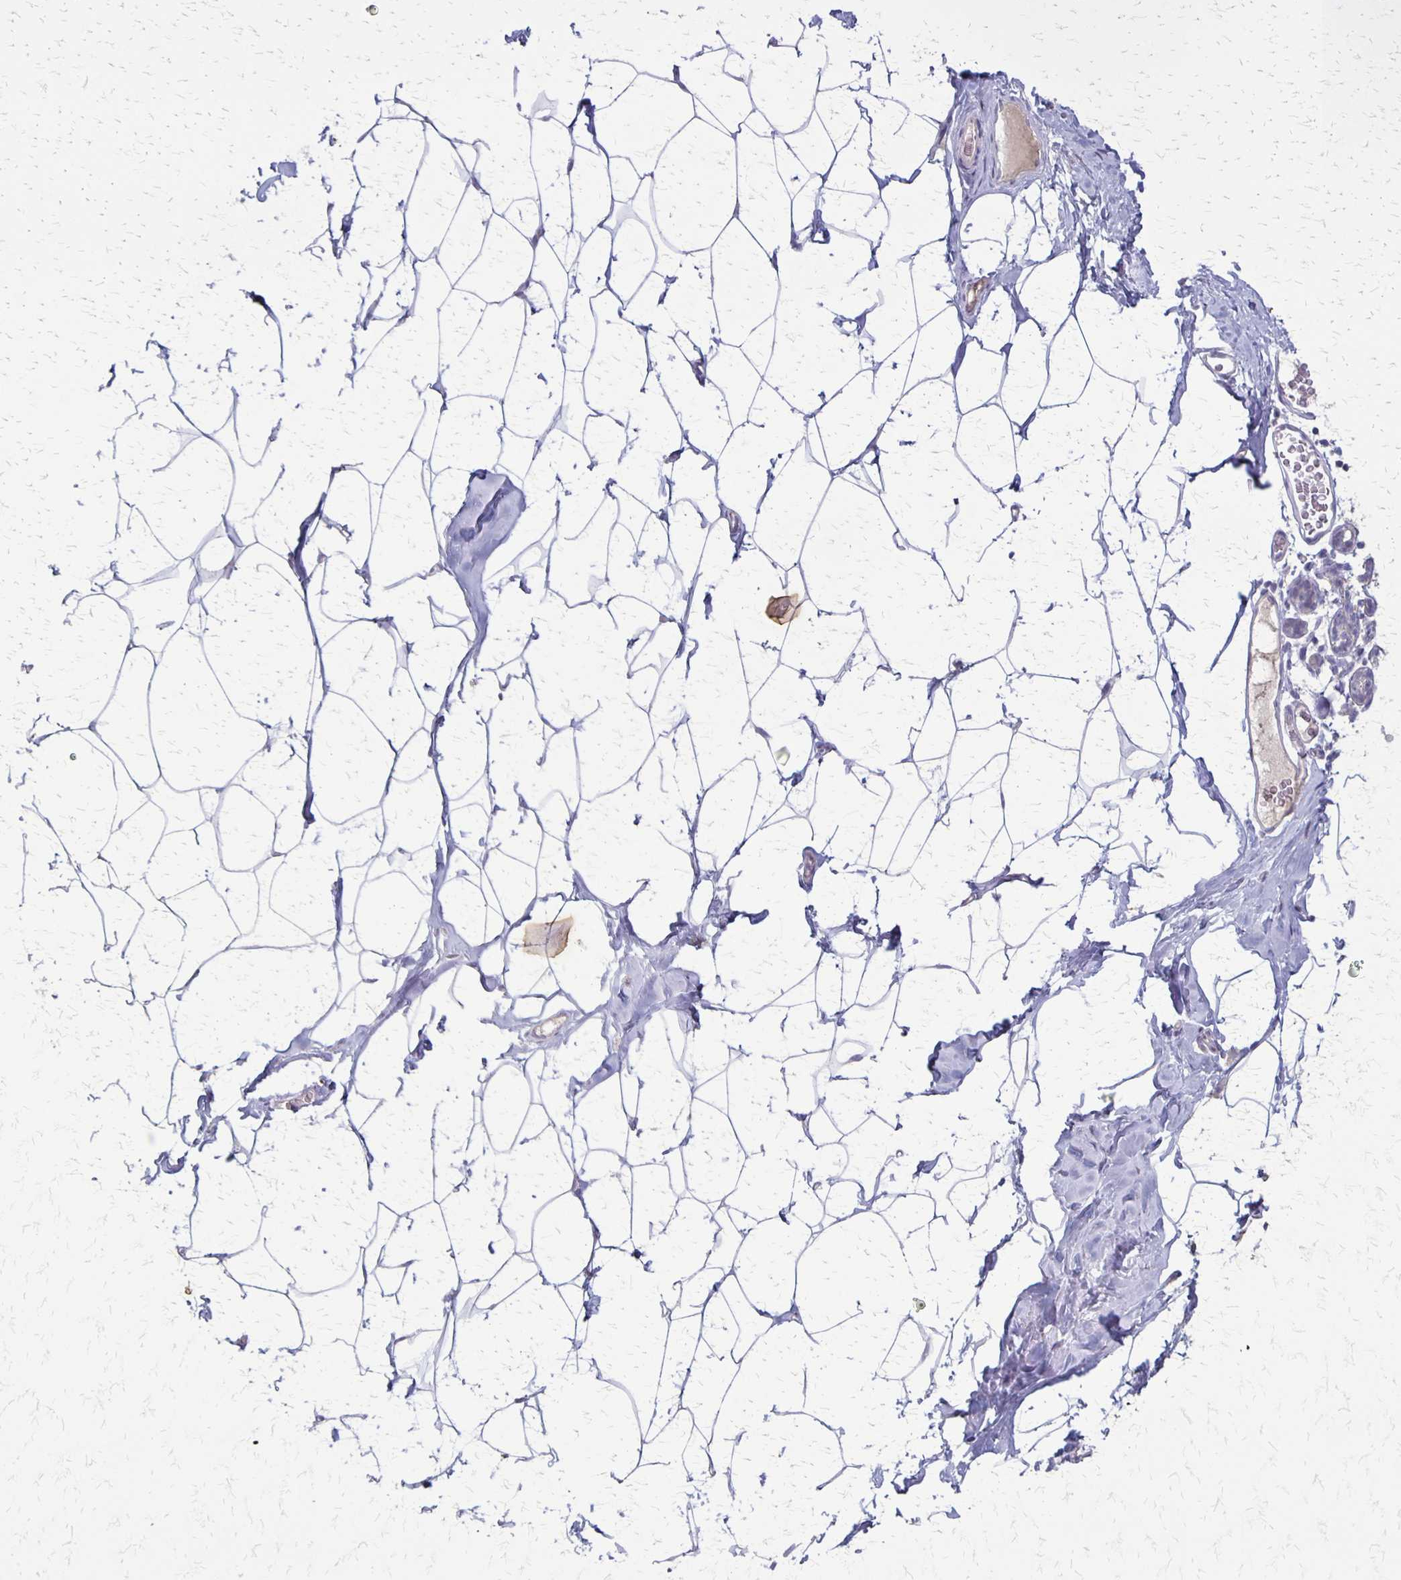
{"staining": {"intensity": "negative", "quantity": "none", "location": "none"}, "tissue": "breast", "cell_type": "Adipocytes", "image_type": "normal", "snomed": [{"axis": "morphology", "description": "Normal tissue, NOS"}, {"axis": "topography", "description": "Breast"}], "caption": "This is an immunohistochemistry image of benign human breast. There is no expression in adipocytes.", "gene": "SEPTIN5", "patient": {"sex": "female", "age": 32}}